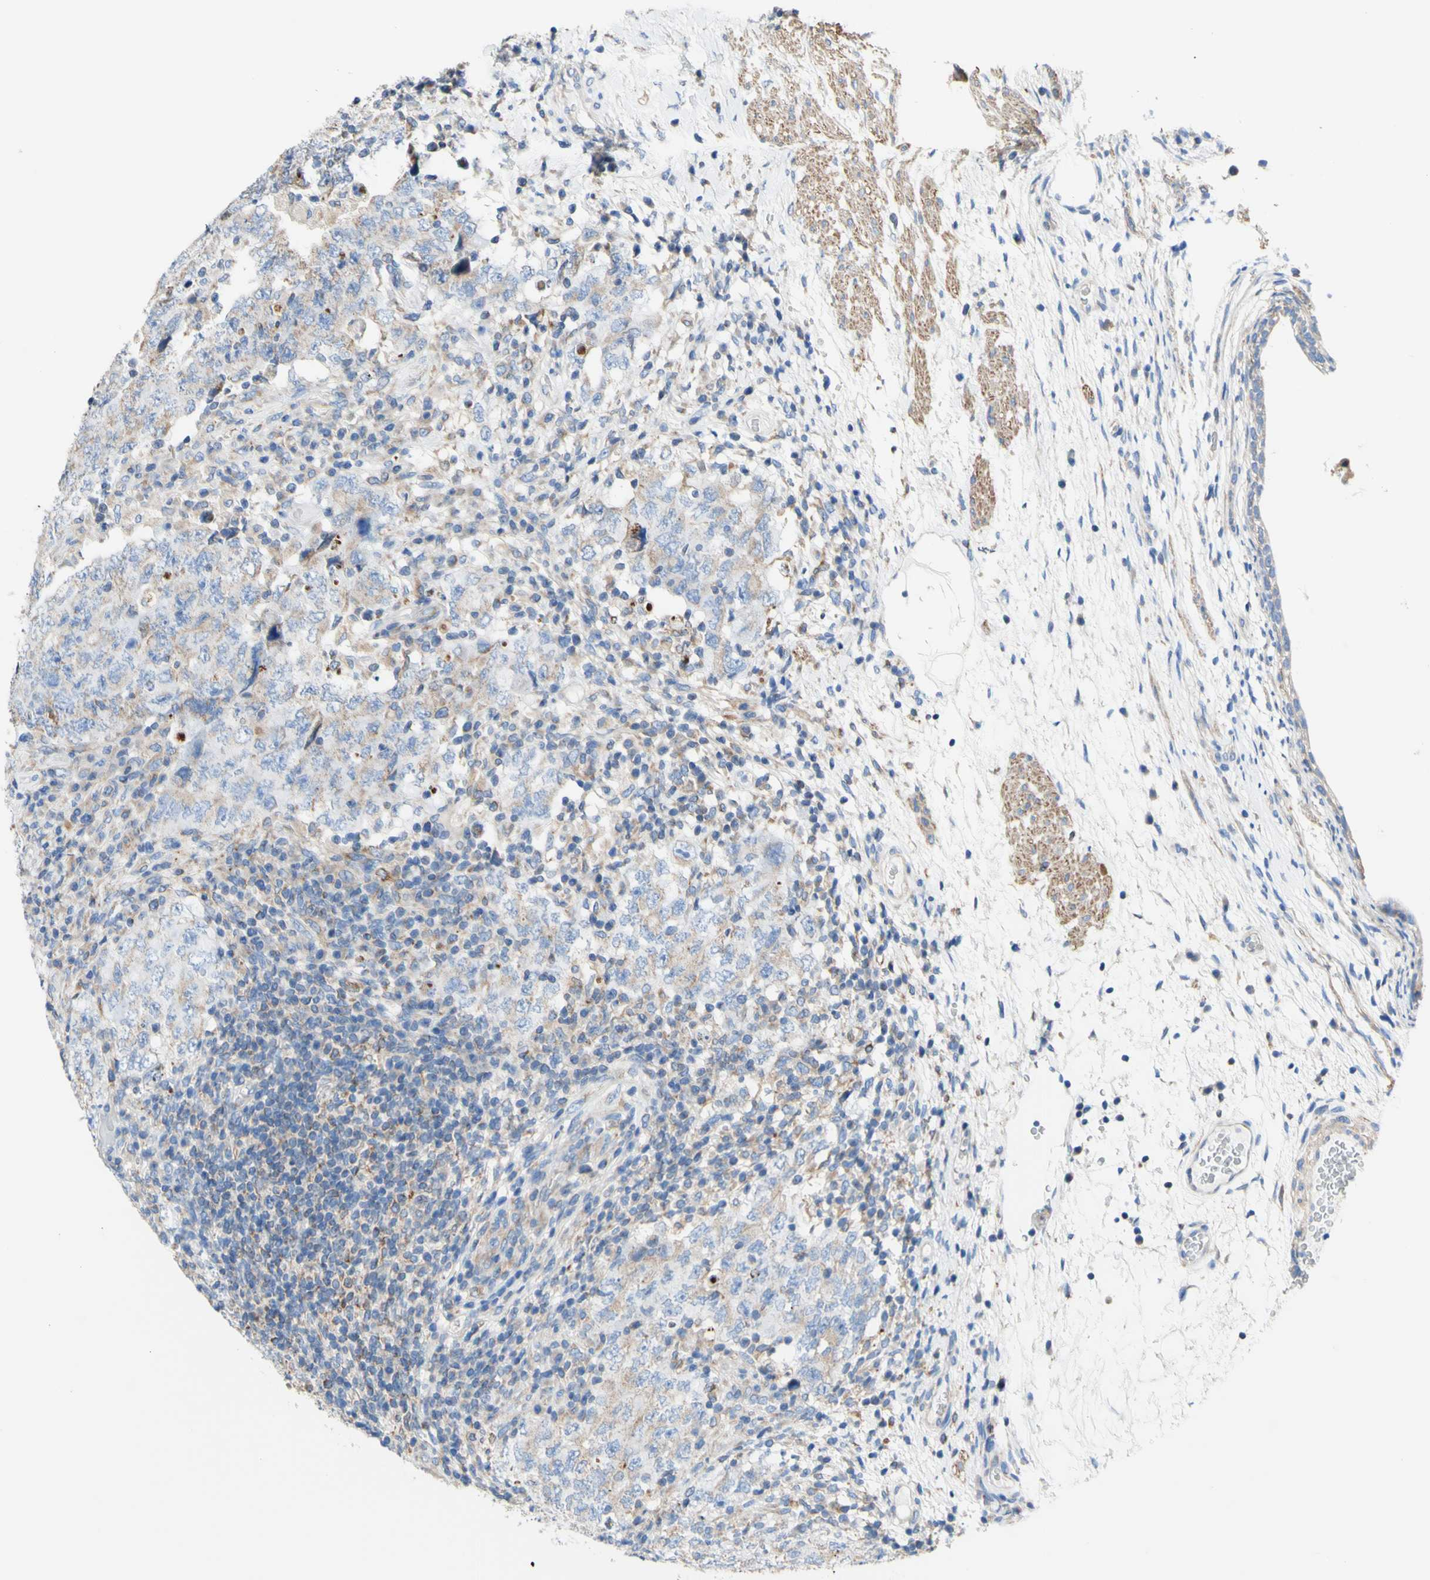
{"staining": {"intensity": "weak", "quantity": "<25%", "location": "cytoplasmic/membranous"}, "tissue": "testis cancer", "cell_type": "Tumor cells", "image_type": "cancer", "snomed": [{"axis": "morphology", "description": "Carcinoma, Embryonal, NOS"}, {"axis": "topography", "description": "Testis"}], "caption": "An immunohistochemistry photomicrograph of testis cancer (embryonal carcinoma) is shown. There is no staining in tumor cells of testis cancer (embryonal carcinoma).", "gene": "RETREG2", "patient": {"sex": "male", "age": 26}}